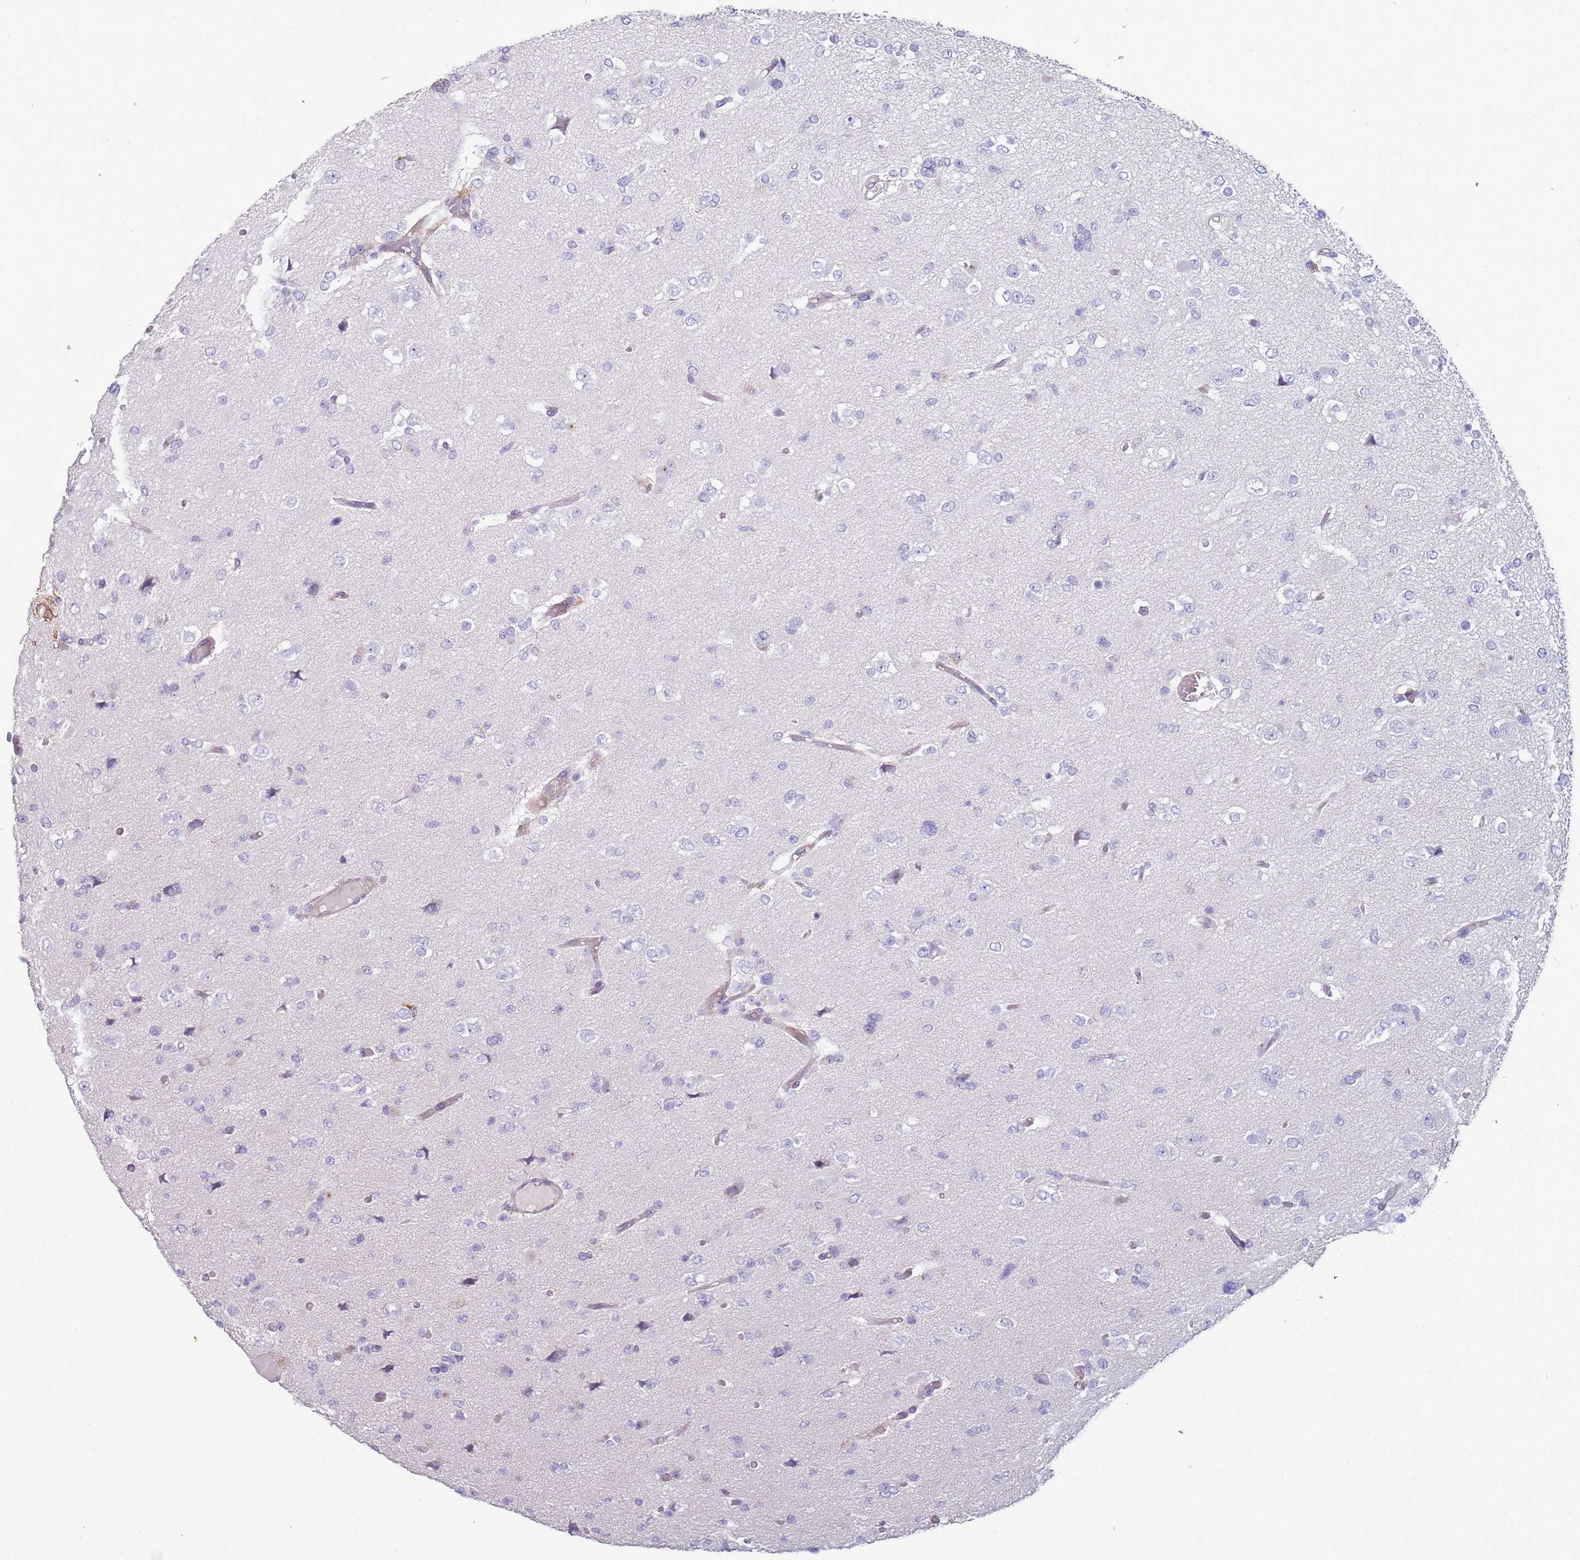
{"staining": {"intensity": "negative", "quantity": "none", "location": "none"}, "tissue": "glioma", "cell_type": "Tumor cells", "image_type": "cancer", "snomed": [{"axis": "morphology", "description": "Glioma, malignant, Low grade"}, {"axis": "topography", "description": "Brain"}], "caption": "Histopathology image shows no significant protein staining in tumor cells of malignant glioma (low-grade).", "gene": "NBPF3", "patient": {"sex": "female", "age": 22}}